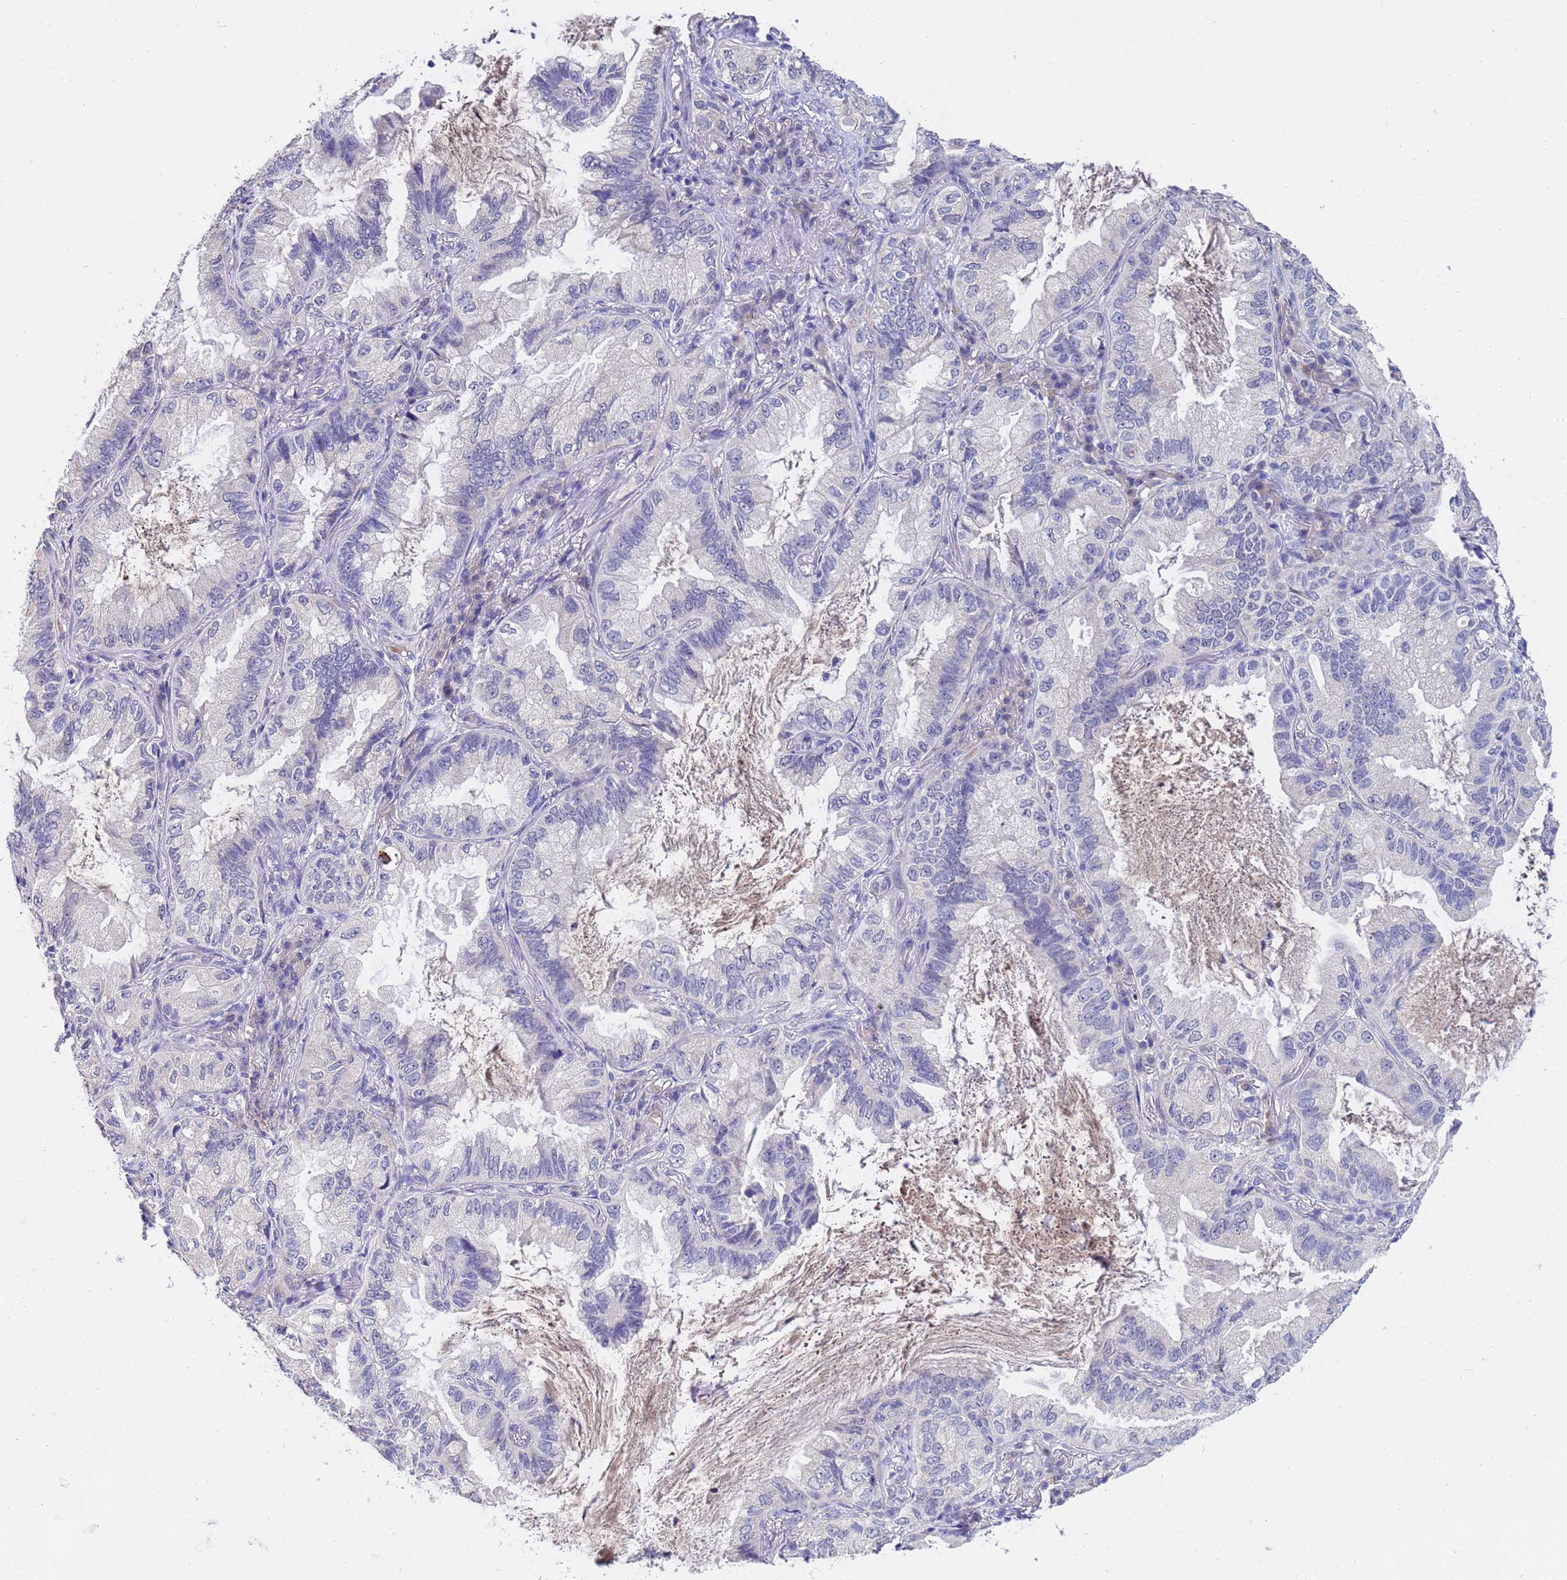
{"staining": {"intensity": "negative", "quantity": "none", "location": "none"}, "tissue": "lung cancer", "cell_type": "Tumor cells", "image_type": "cancer", "snomed": [{"axis": "morphology", "description": "Adenocarcinoma, NOS"}, {"axis": "topography", "description": "Lung"}], "caption": "High power microscopy micrograph of an immunohistochemistry histopathology image of lung cancer, revealing no significant expression in tumor cells.", "gene": "IHO1", "patient": {"sex": "female", "age": 69}}